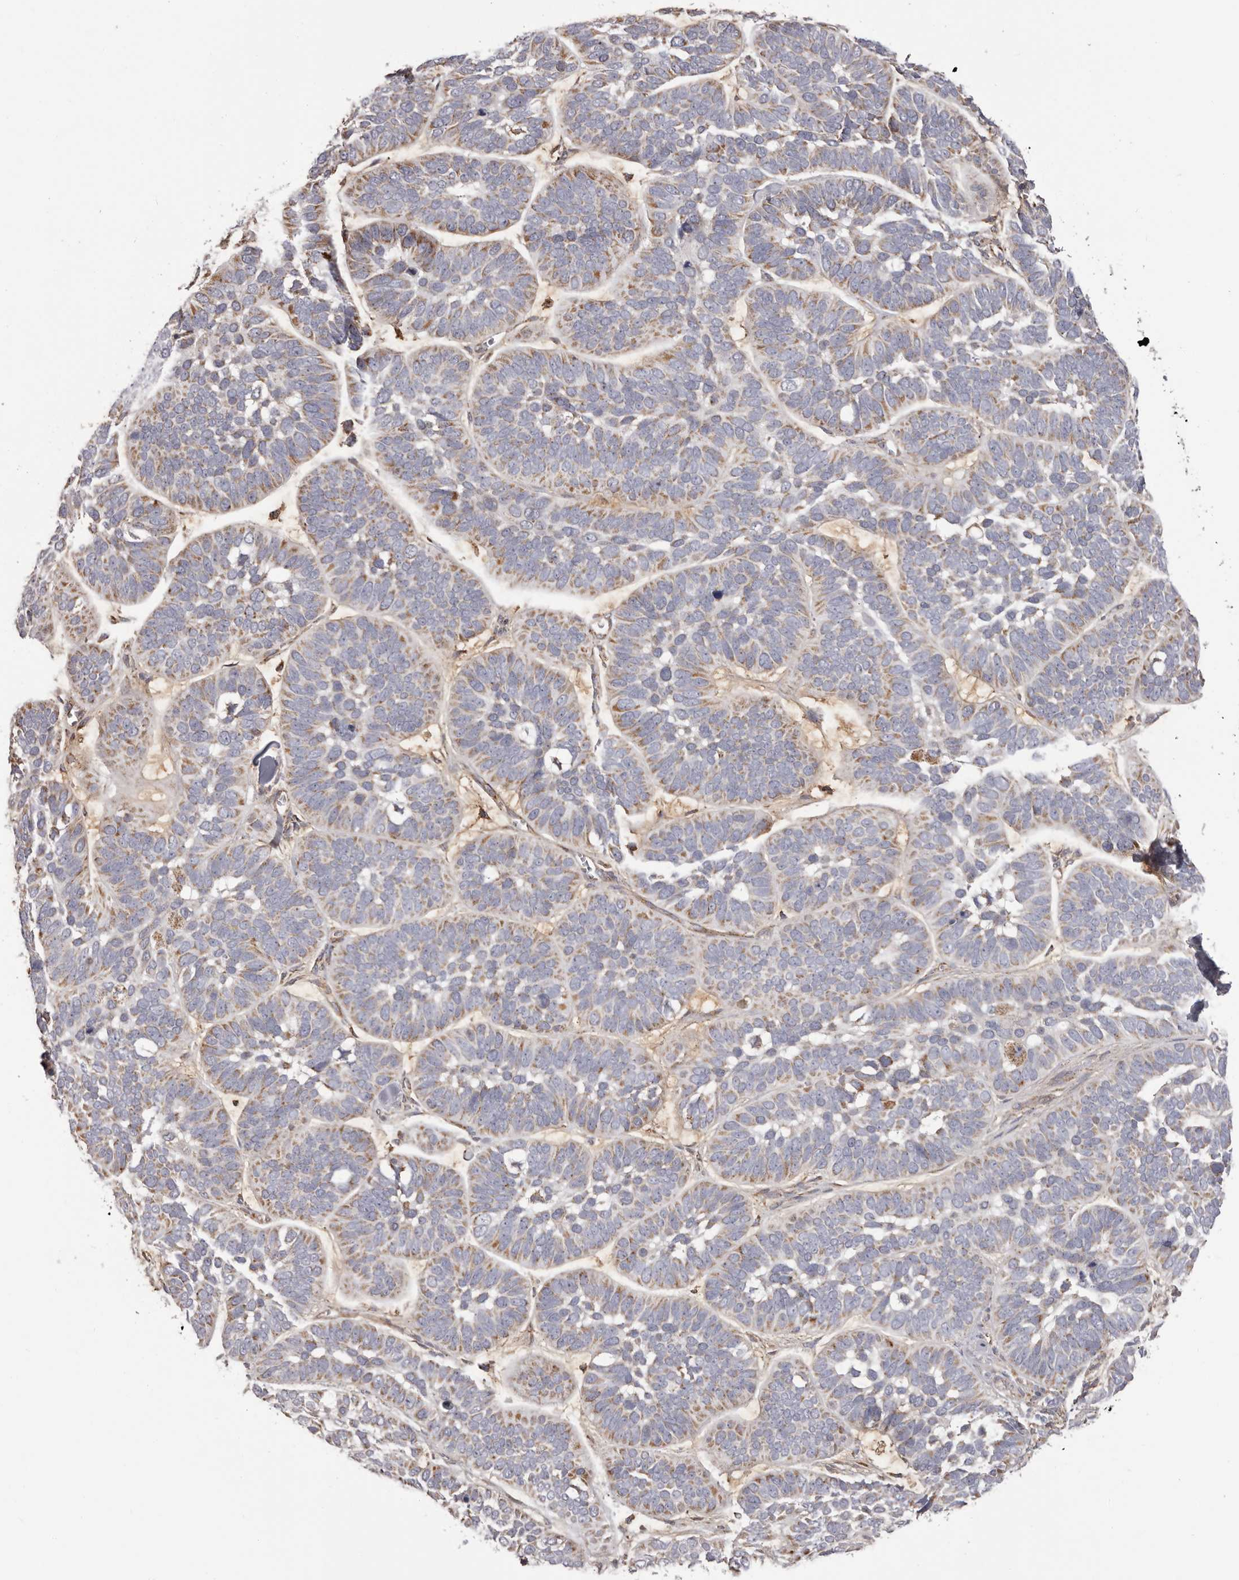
{"staining": {"intensity": "weak", "quantity": "25%-75%", "location": "cytoplasmic/membranous"}, "tissue": "skin cancer", "cell_type": "Tumor cells", "image_type": "cancer", "snomed": [{"axis": "morphology", "description": "Basal cell carcinoma"}, {"axis": "topography", "description": "Skin"}], "caption": "Immunohistochemical staining of skin basal cell carcinoma displays low levels of weak cytoplasmic/membranous staining in about 25%-75% of tumor cells.", "gene": "CHRM2", "patient": {"sex": "male", "age": 62}}